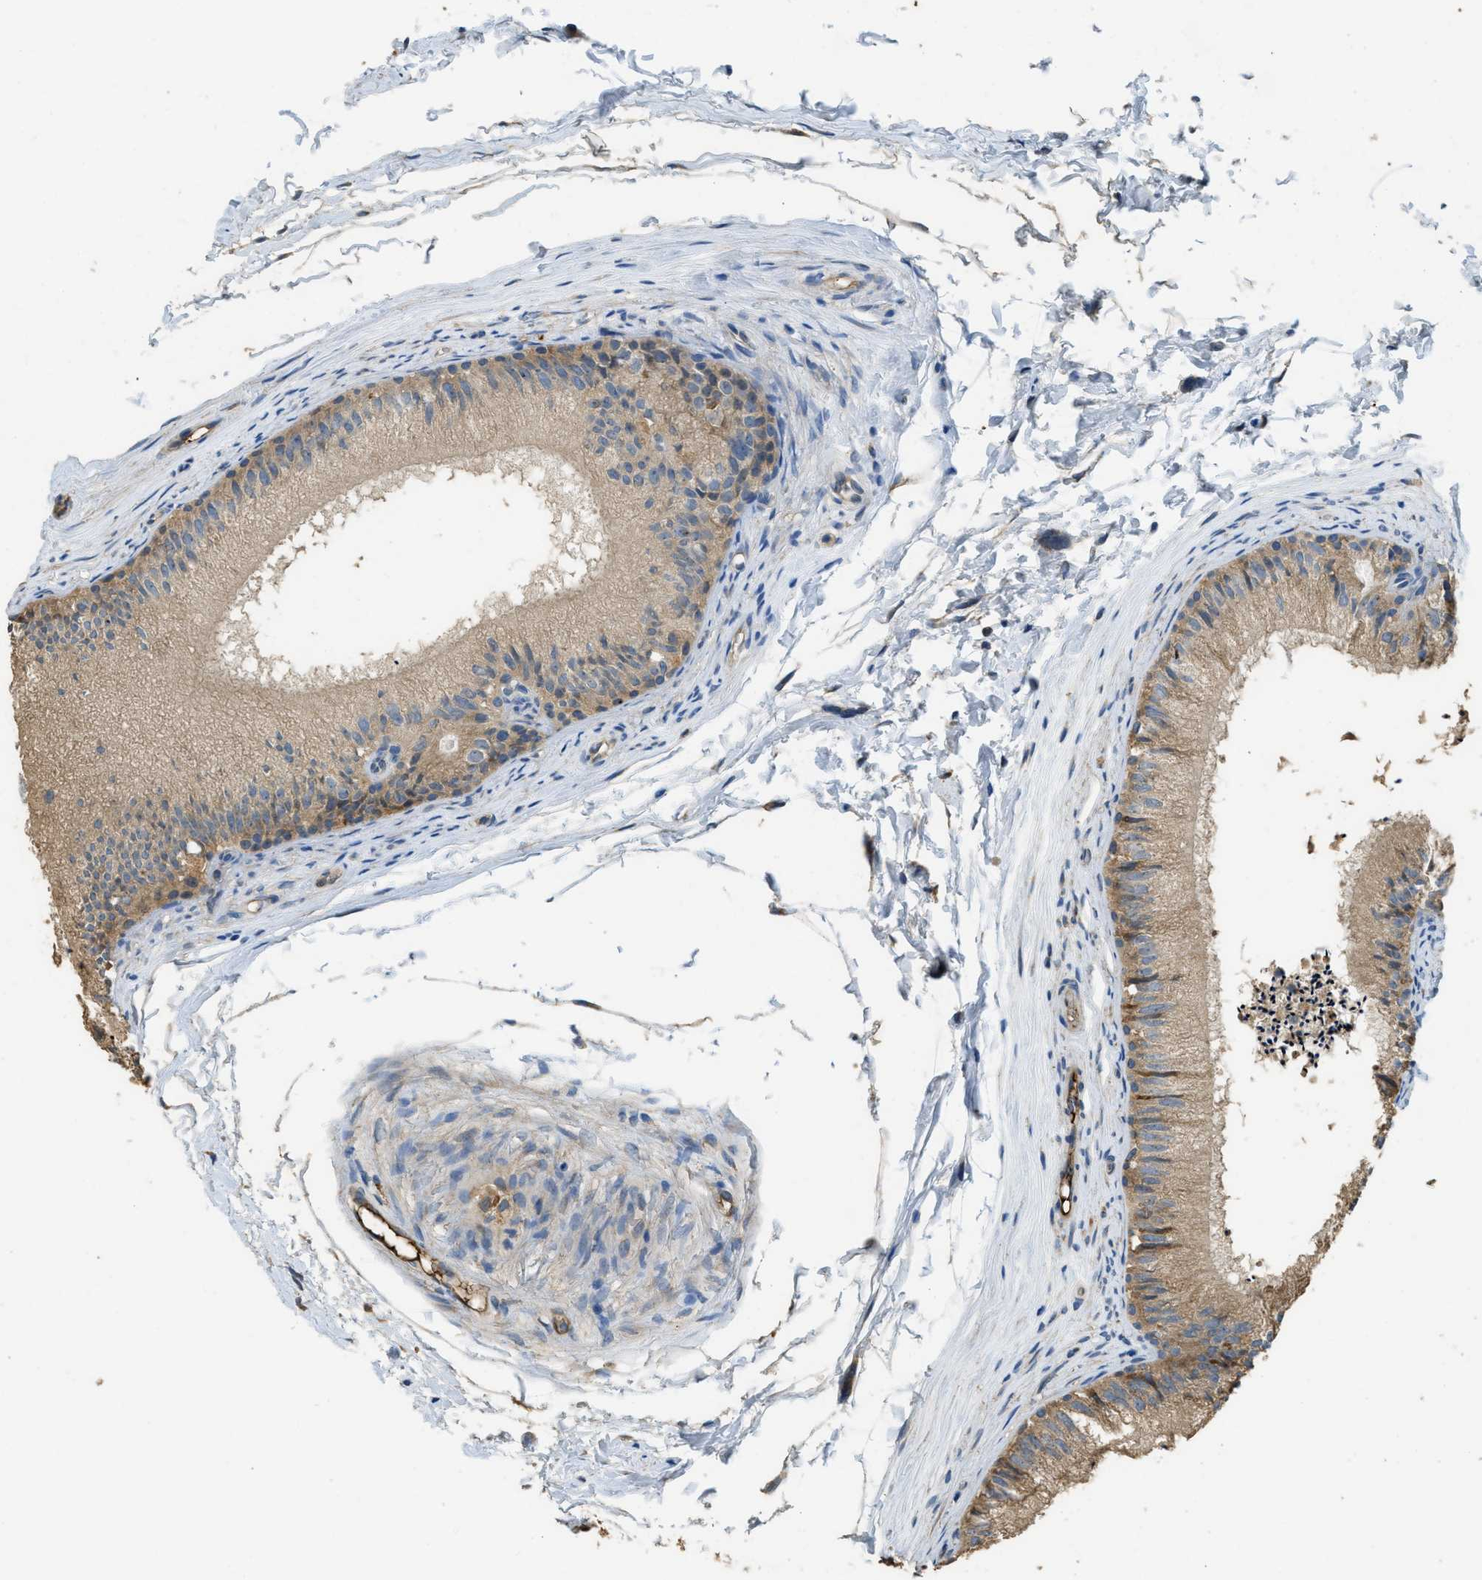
{"staining": {"intensity": "moderate", "quantity": "<25%", "location": "cytoplasmic/membranous"}, "tissue": "epididymis", "cell_type": "Glandular cells", "image_type": "normal", "snomed": [{"axis": "morphology", "description": "Normal tissue, NOS"}, {"axis": "topography", "description": "Epididymis"}], "caption": "Immunohistochemical staining of unremarkable human epididymis exhibits moderate cytoplasmic/membranous protein staining in approximately <25% of glandular cells. The protein is stained brown, and the nuclei are stained in blue (DAB IHC with brightfield microscopy, high magnification).", "gene": "RIPK2", "patient": {"sex": "male", "age": 56}}